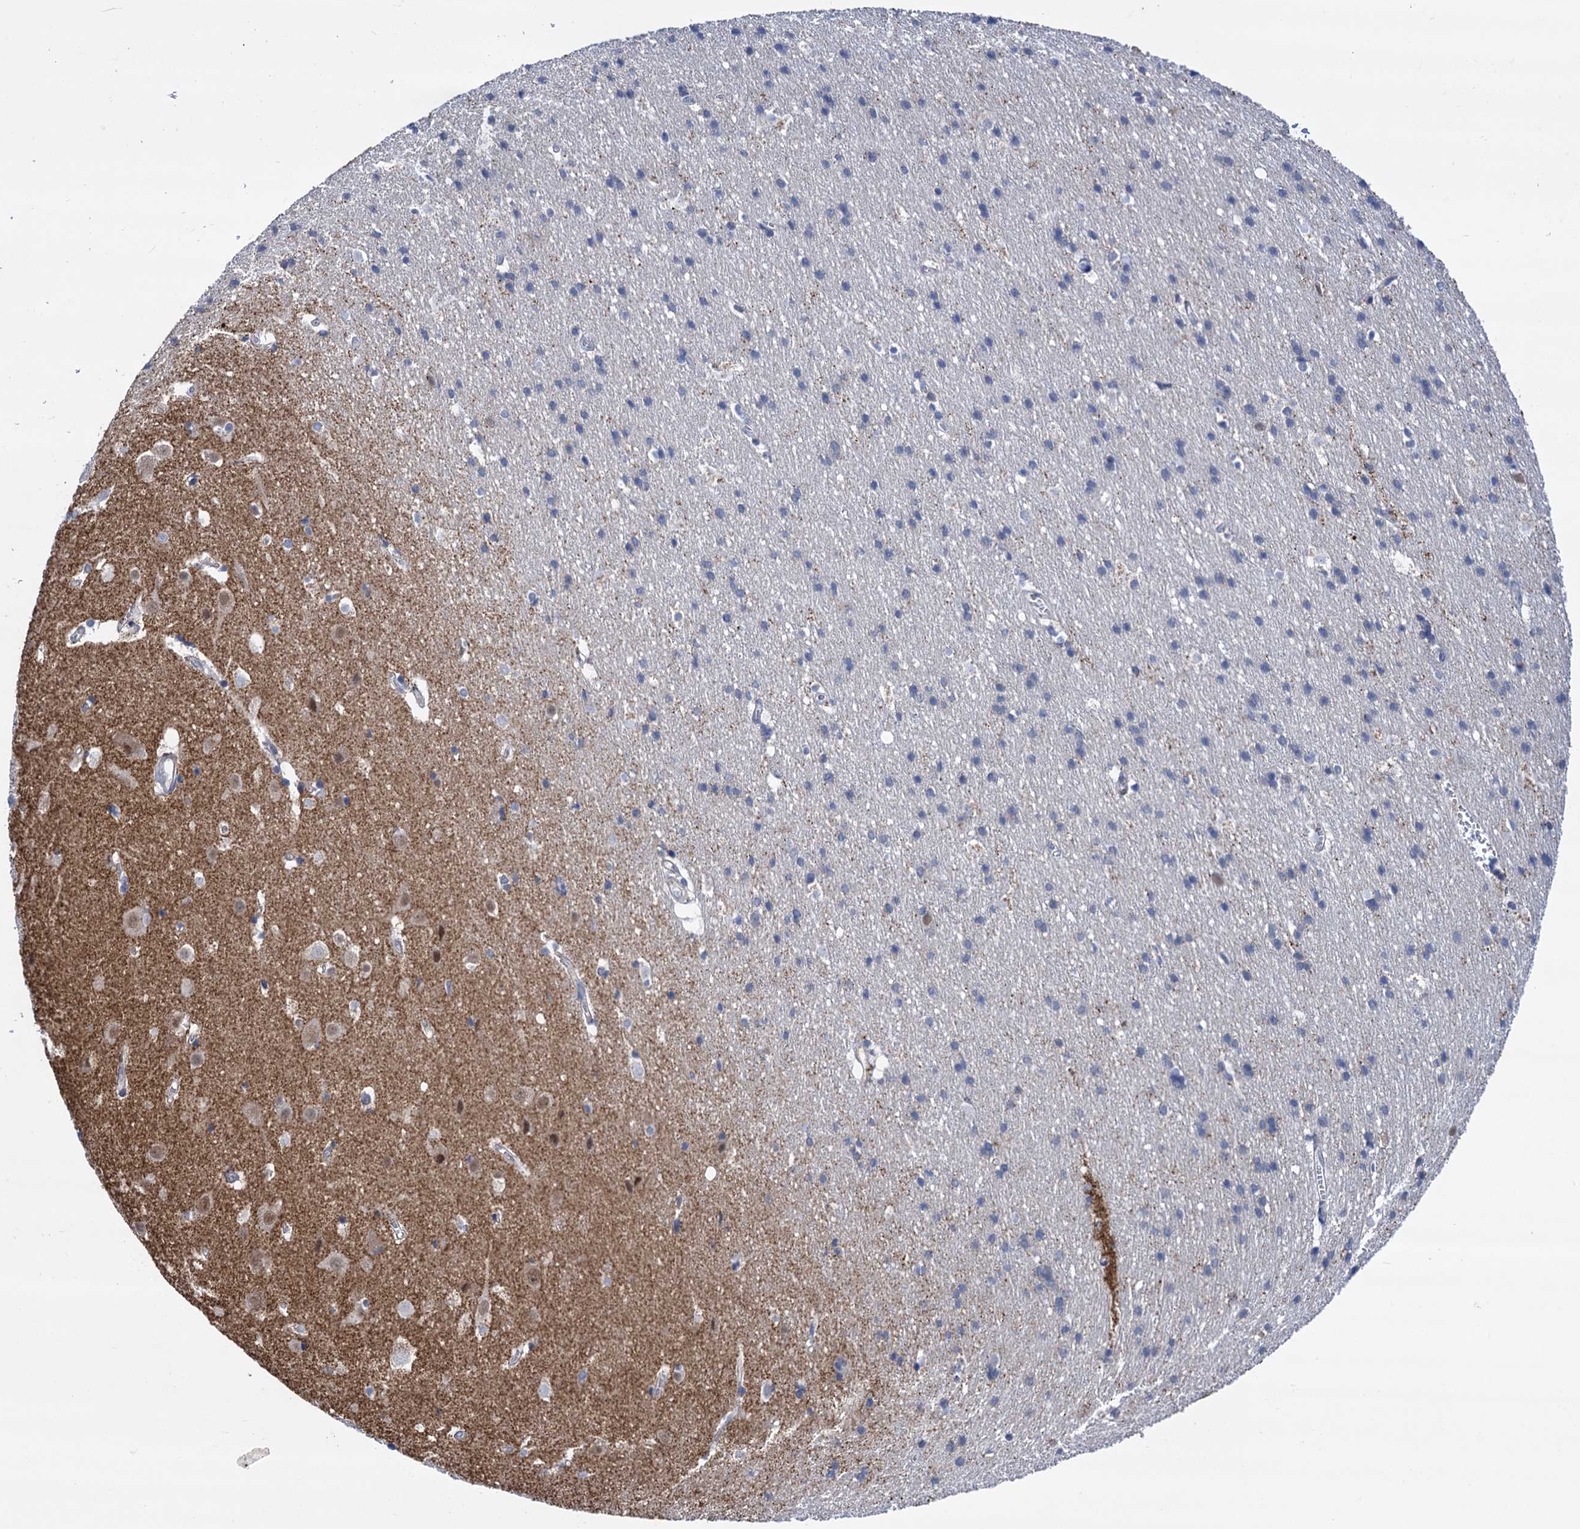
{"staining": {"intensity": "negative", "quantity": "none", "location": "none"}, "tissue": "cerebral cortex", "cell_type": "Endothelial cells", "image_type": "normal", "snomed": [{"axis": "morphology", "description": "Normal tissue, NOS"}, {"axis": "topography", "description": "Cerebral cortex"}], "caption": "DAB immunohistochemical staining of normal human cerebral cortex exhibits no significant staining in endothelial cells.", "gene": "ZNRD2", "patient": {"sex": "male", "age": 54}}